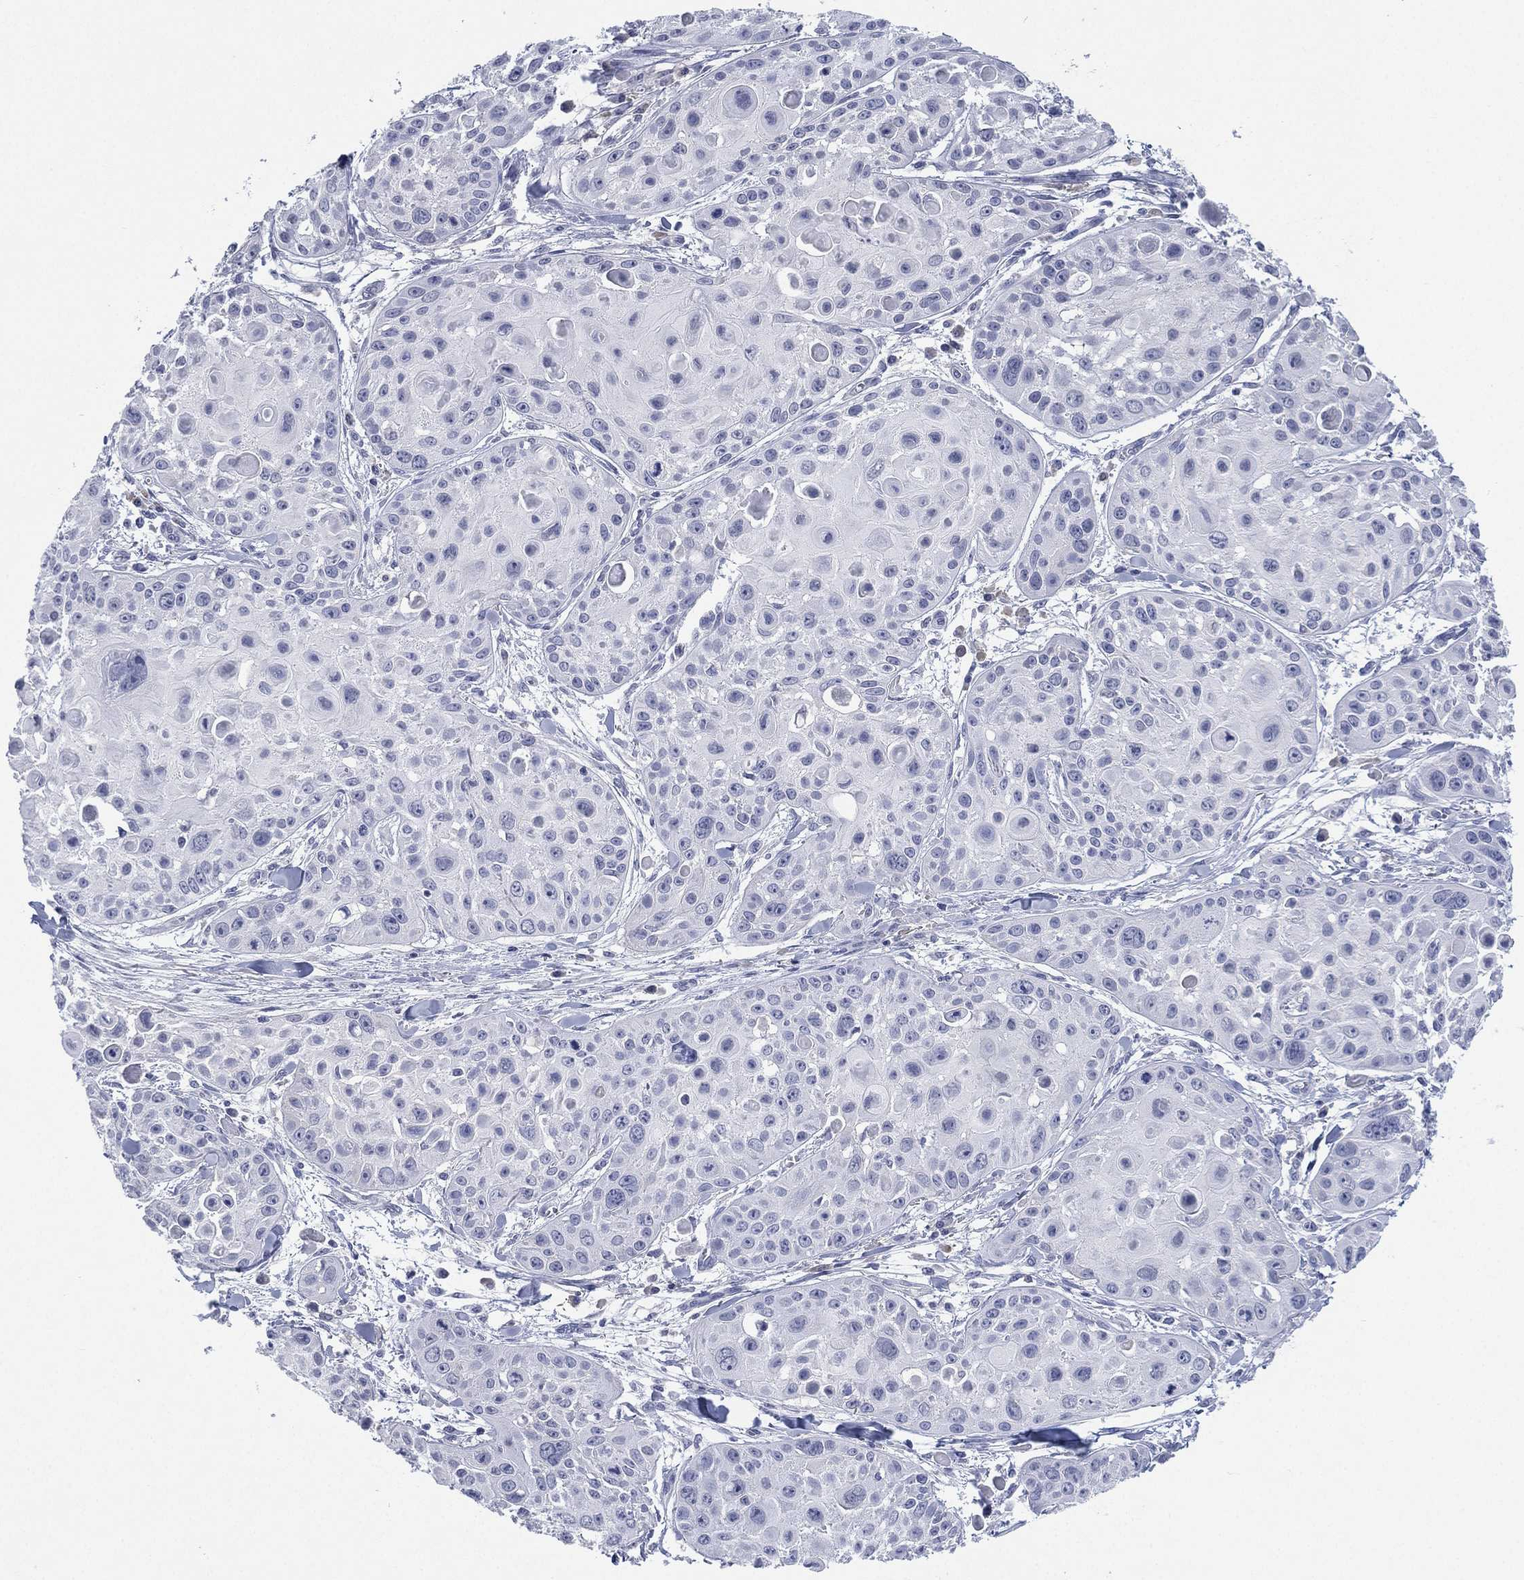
{"staining": {"intensity": "negative", "quantity": "none", "location": "none"}, "tissue": "skin cancer", "cell_type": "Tumor cells", "image_type": "cancer", "snomed": [{"axis": "morphology", "description": "Squamous cell carcinoma, NOS"}, {"axis": "topography", "description": "Skin"}, {"axis": "topography", "description": "Anal"}], "caption": "High power microscopy image of an immunohistochemistry (IHC) histopathology image of skin squamous cell carcinoma, revealing no significant positivity in tumor cells.", "gene": "KRT35", "patient": {"sex": "female", "age": 75}}